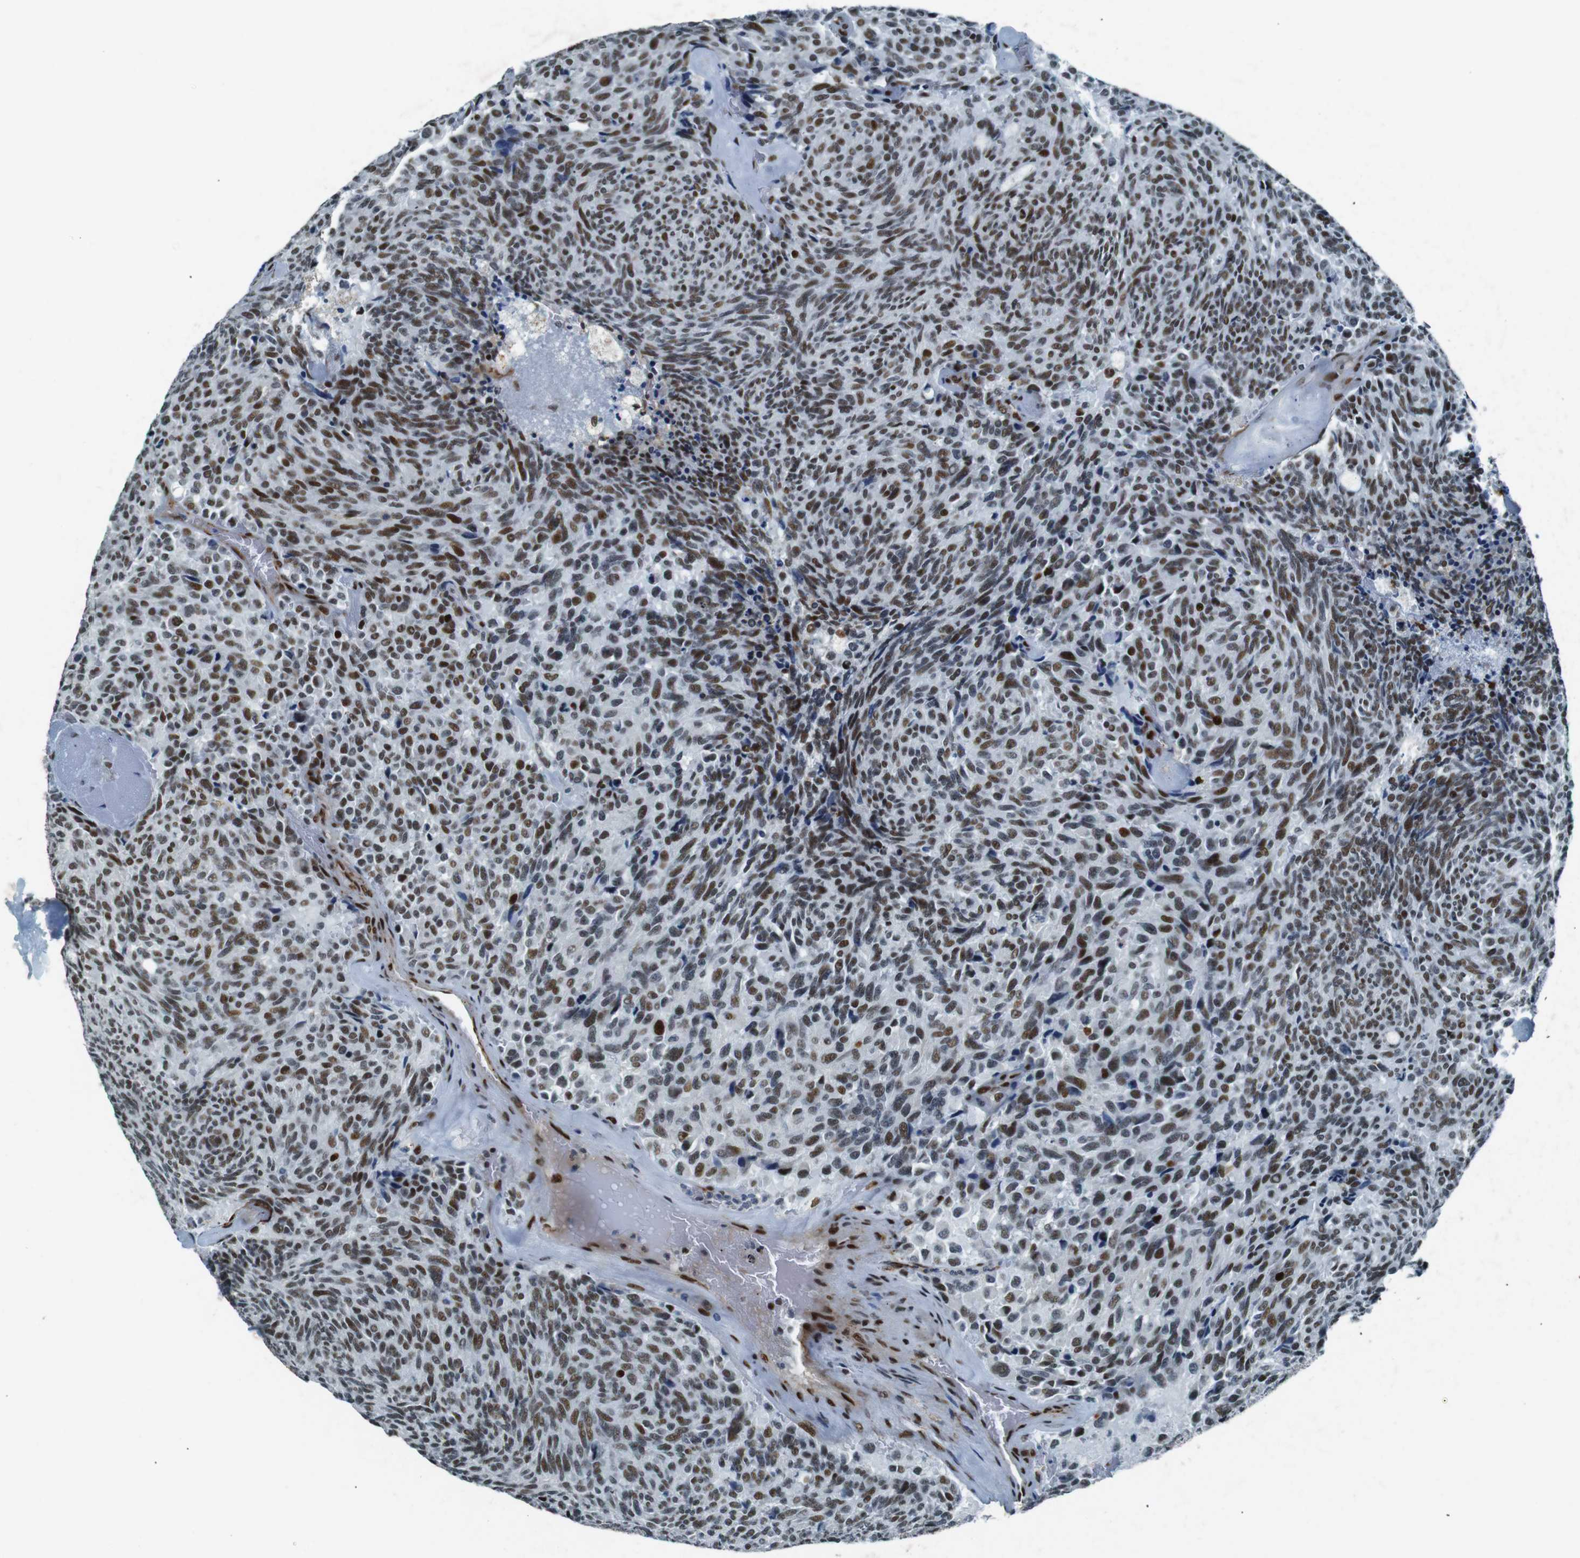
{"staining": {"intensity": "moderate", "quantity": ">75%", "location": "nuclear"}, "tissue": "carcinoid", "cell_type": "Tumor cells", "image_type": "cancer", "snomed": [{"axis": "morphology", "description": "Carcinoid, malignant, NOS"}, {"axis": "topography", "description": "Pancreas"}], "caption": "Brown immunohistochemical staining in human carcinoid (malignant) exhibits moderate nuclear staining in about >75% of tumor cells.", "gene": "HEXIM1", "patient": {"sex": "female", "age": 54}}